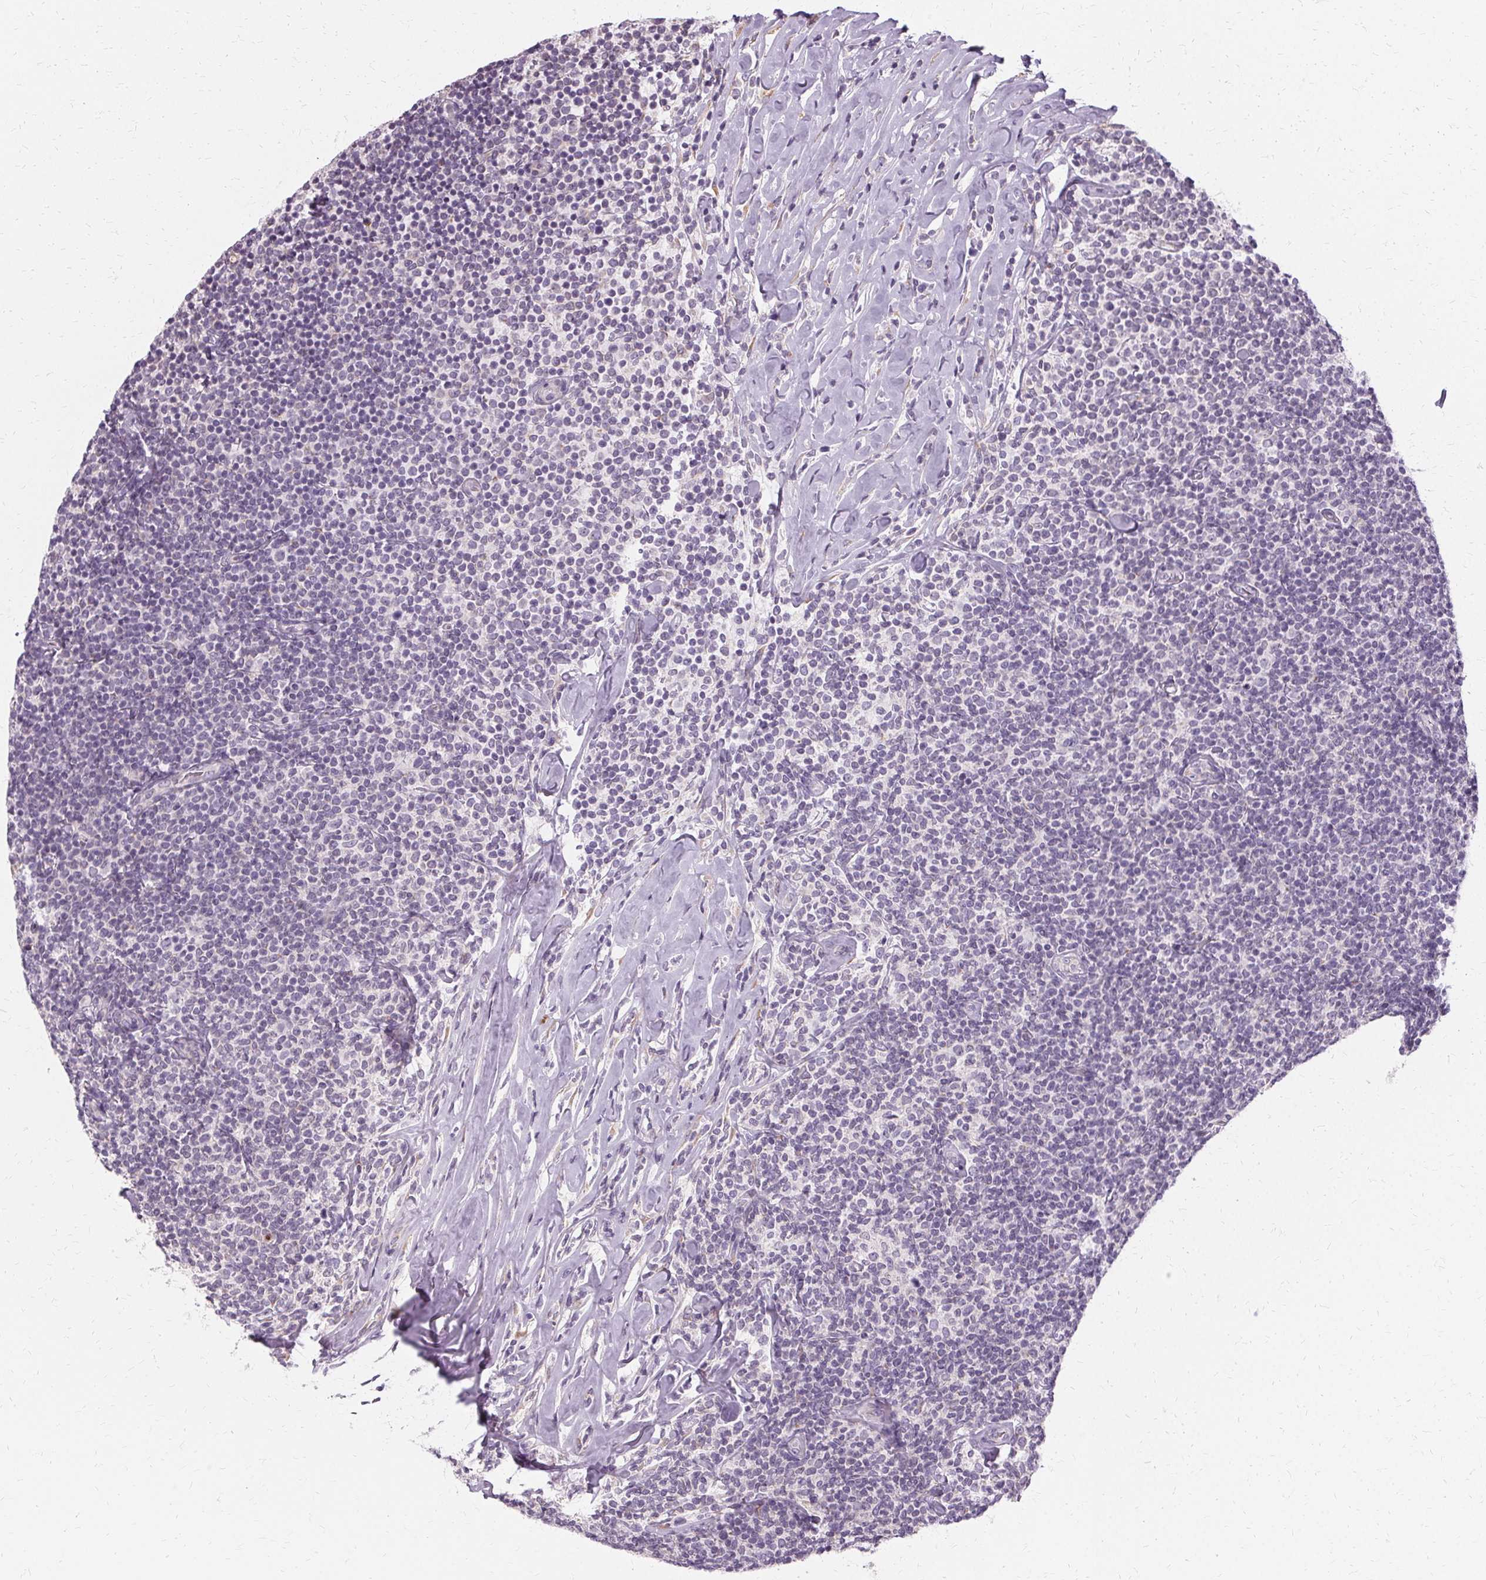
{"staining": {"intensity": "negative", "quantity": "none", "location": "none"}, "tissue": "lymphoma", "cell_type": "Tumor cells", "image_type": "cancer", "snomed": [{"axis": "morphology", "description": "Malignant lymphoma, non-Hodgkin's type, Low grade"}, {"axis": "topography", "description": "Lymph node"}], "caption": "The photomicrograph reveals no significant staining in tumor cells of malignant lymphoma, non-Hodgkin's type (low-grade). (DAB (3,3'-diaminobenzidine) immunohistochemistry visualized using brightfield microscopy, high magnification).", "gene": "FCRL3", "patient": {"sex": "female", "age": 56}}